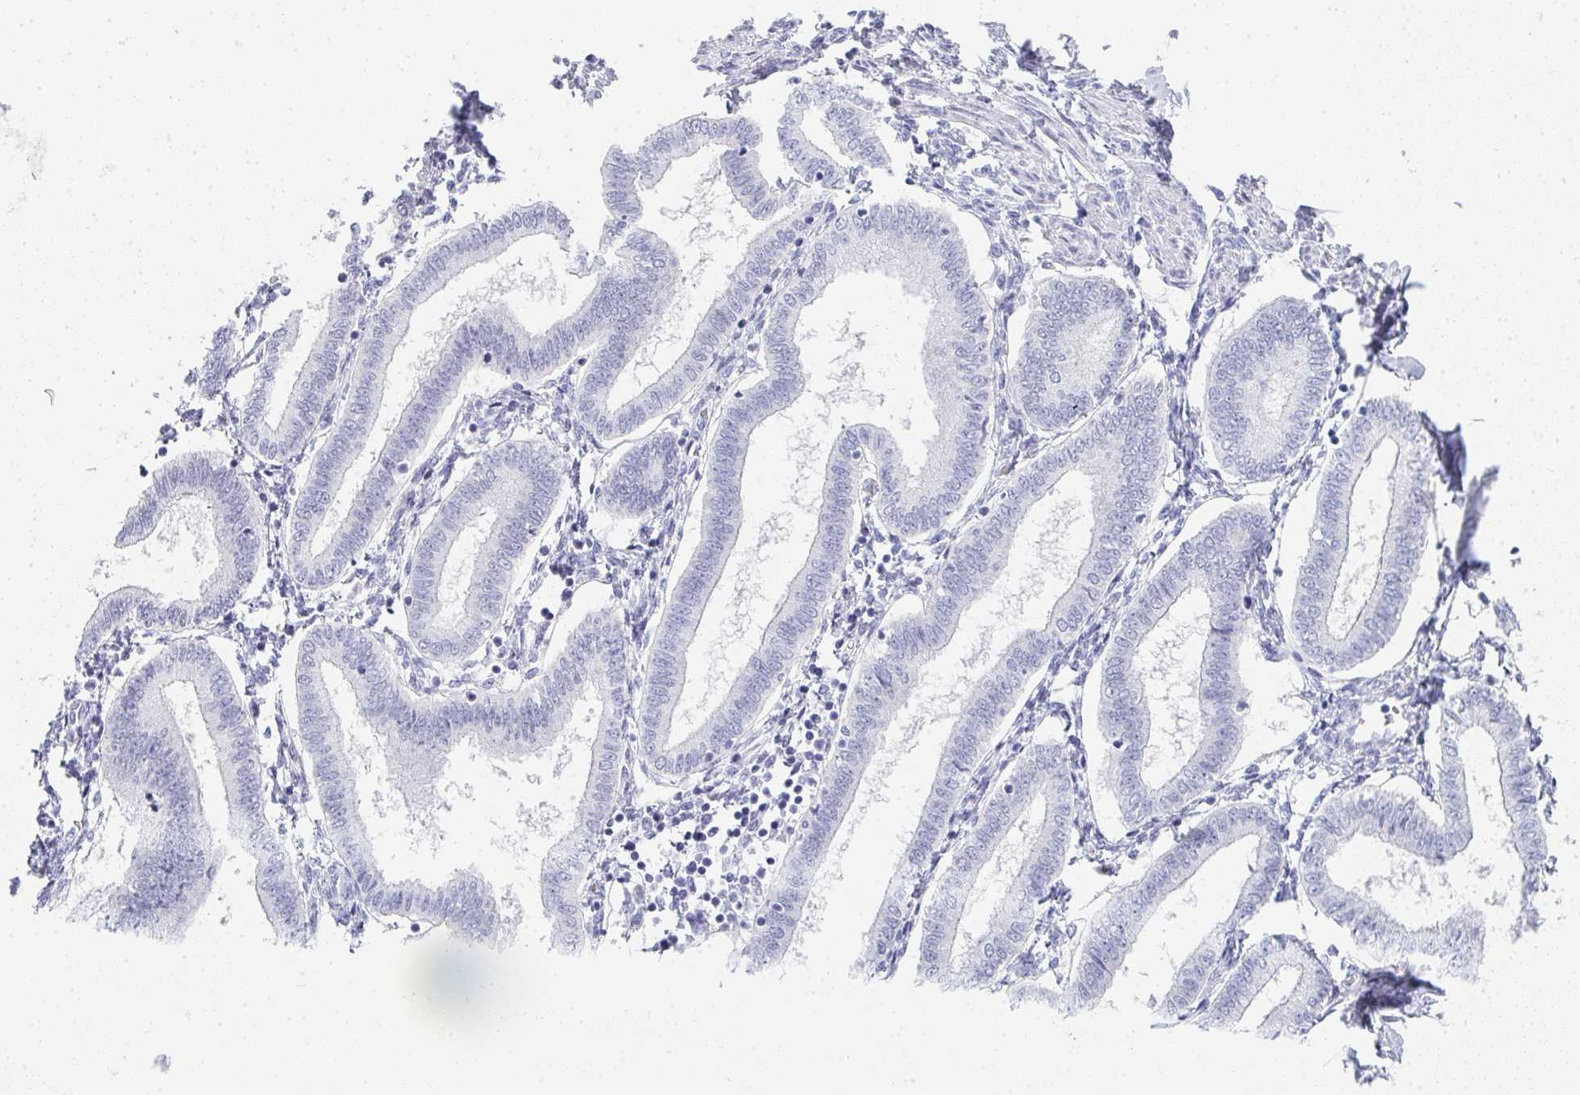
{"staining": {"intensity": "negative", "quantity": "none", "location": "none"}, "tissue": "endometrium", "cell_type": "Cells in endometrial stroma", "image_type": "normal", "snomed": [{"axis": "morphology", "description": "Normal tissue, NOS"}, {"axis": "topography", "description": "Endometrium"}], "caption": "Cells in endometrial stroma show no significant expression in unremarkable endometrium. The staining is performed using DAB (3,3'-diaminobenzidine) brown chromogen with nuclei counter-stained in using hematoxylin.", "gene": "NEU2", "patient": {"sex": "female", "age": 24}}